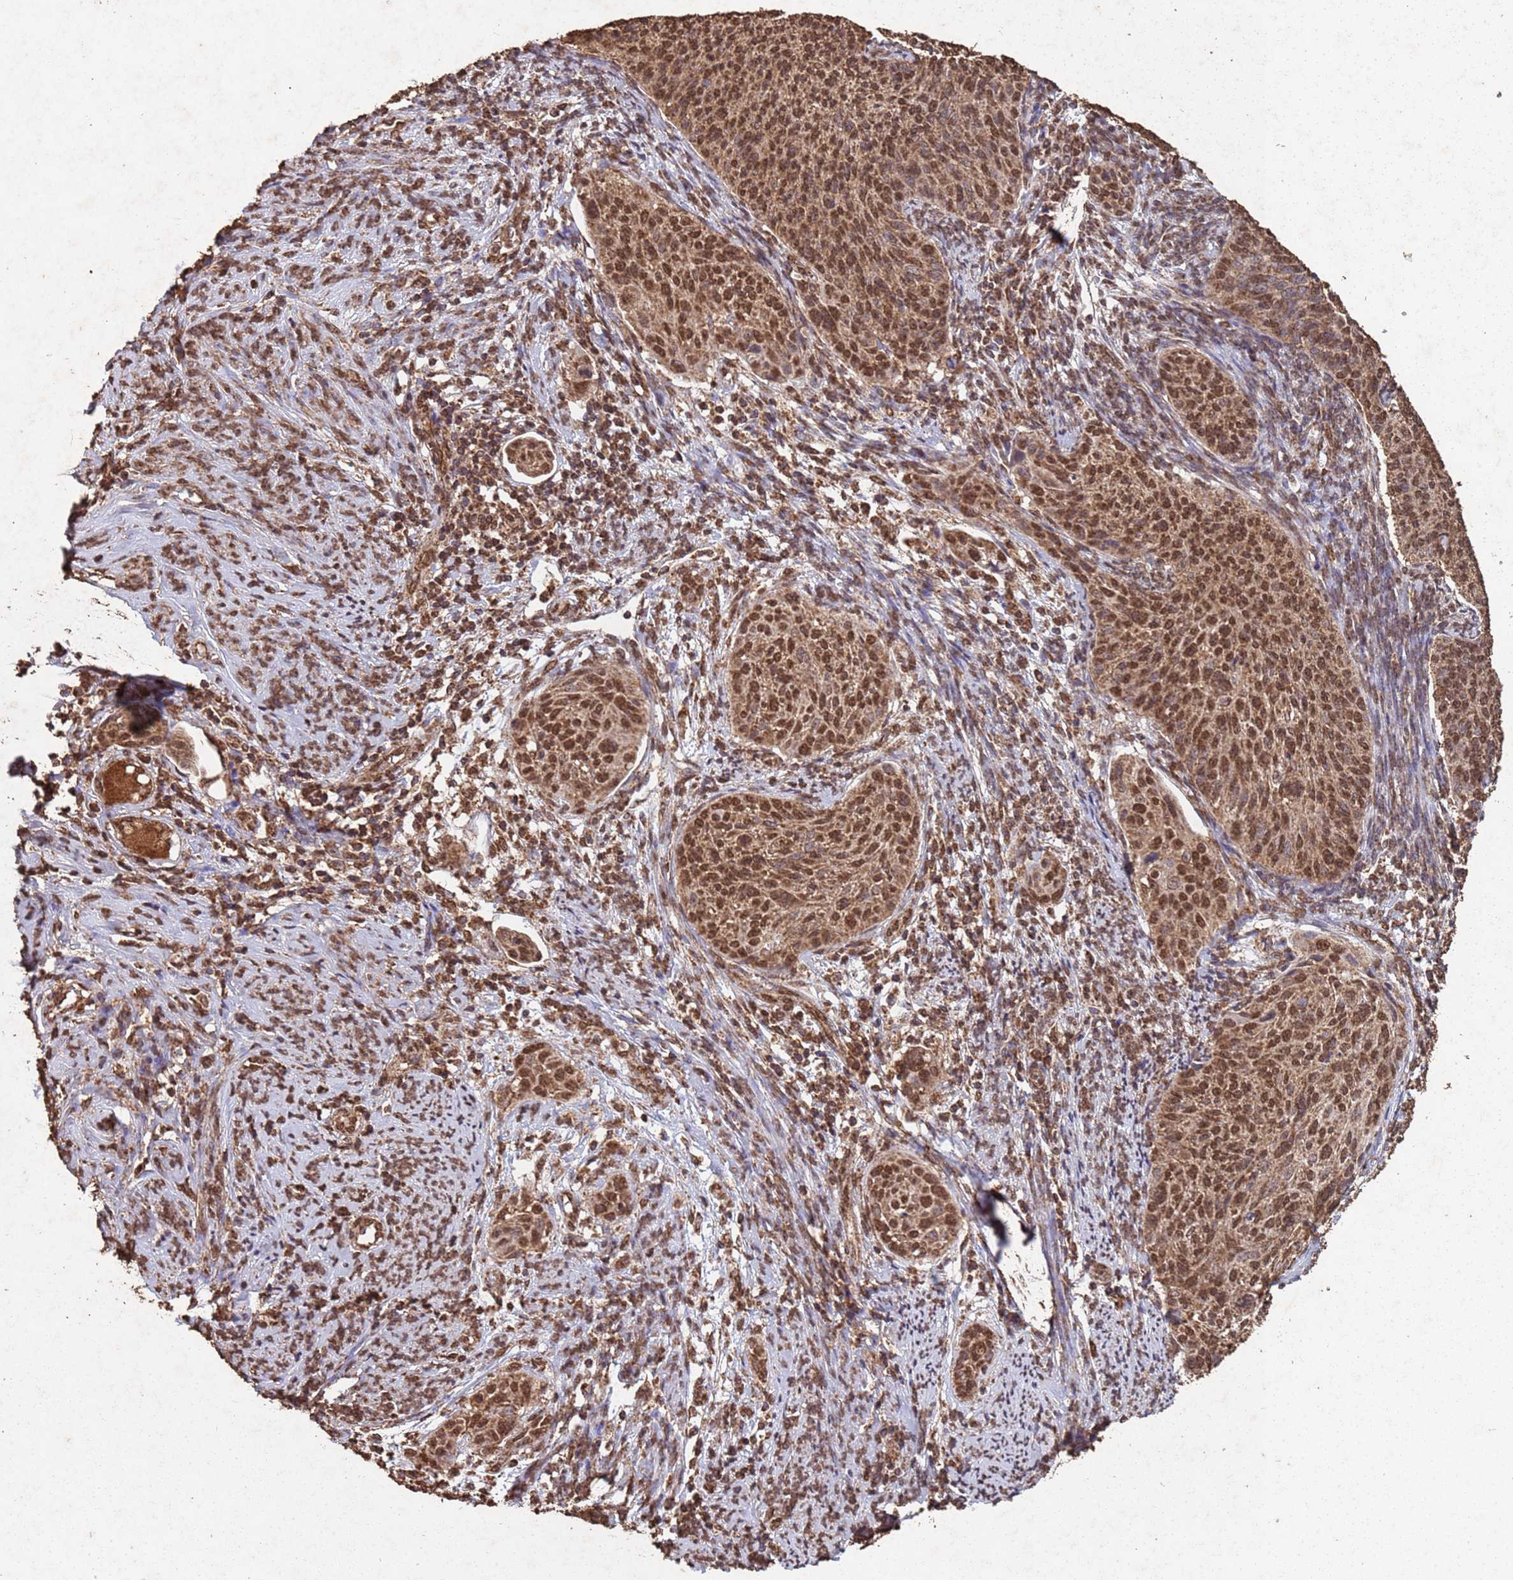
{"staining": {"intensity": "moderate", "quantity": ">75%", "location": "cytoplasmic/membranous,nuclear"}, "tissue": "cervical cancer", "cell_type": "Tumor cells", "image_type": "cancer", "snomed": [{"axis": "morphology", "description": "Squamous cell carcinoma, NOS"}, {"axis": "topography", "description": "Cervix"}], "caption": "Immunohistochemical staining of human squamous cell carcinoma (cervical) demonstrates moderate cytoplasmic/membranous and nuclear protein expression in approximately >75% of tumor cells.", "gene": "HDAC10", "patient": {"sex": "female", "age": 70}}